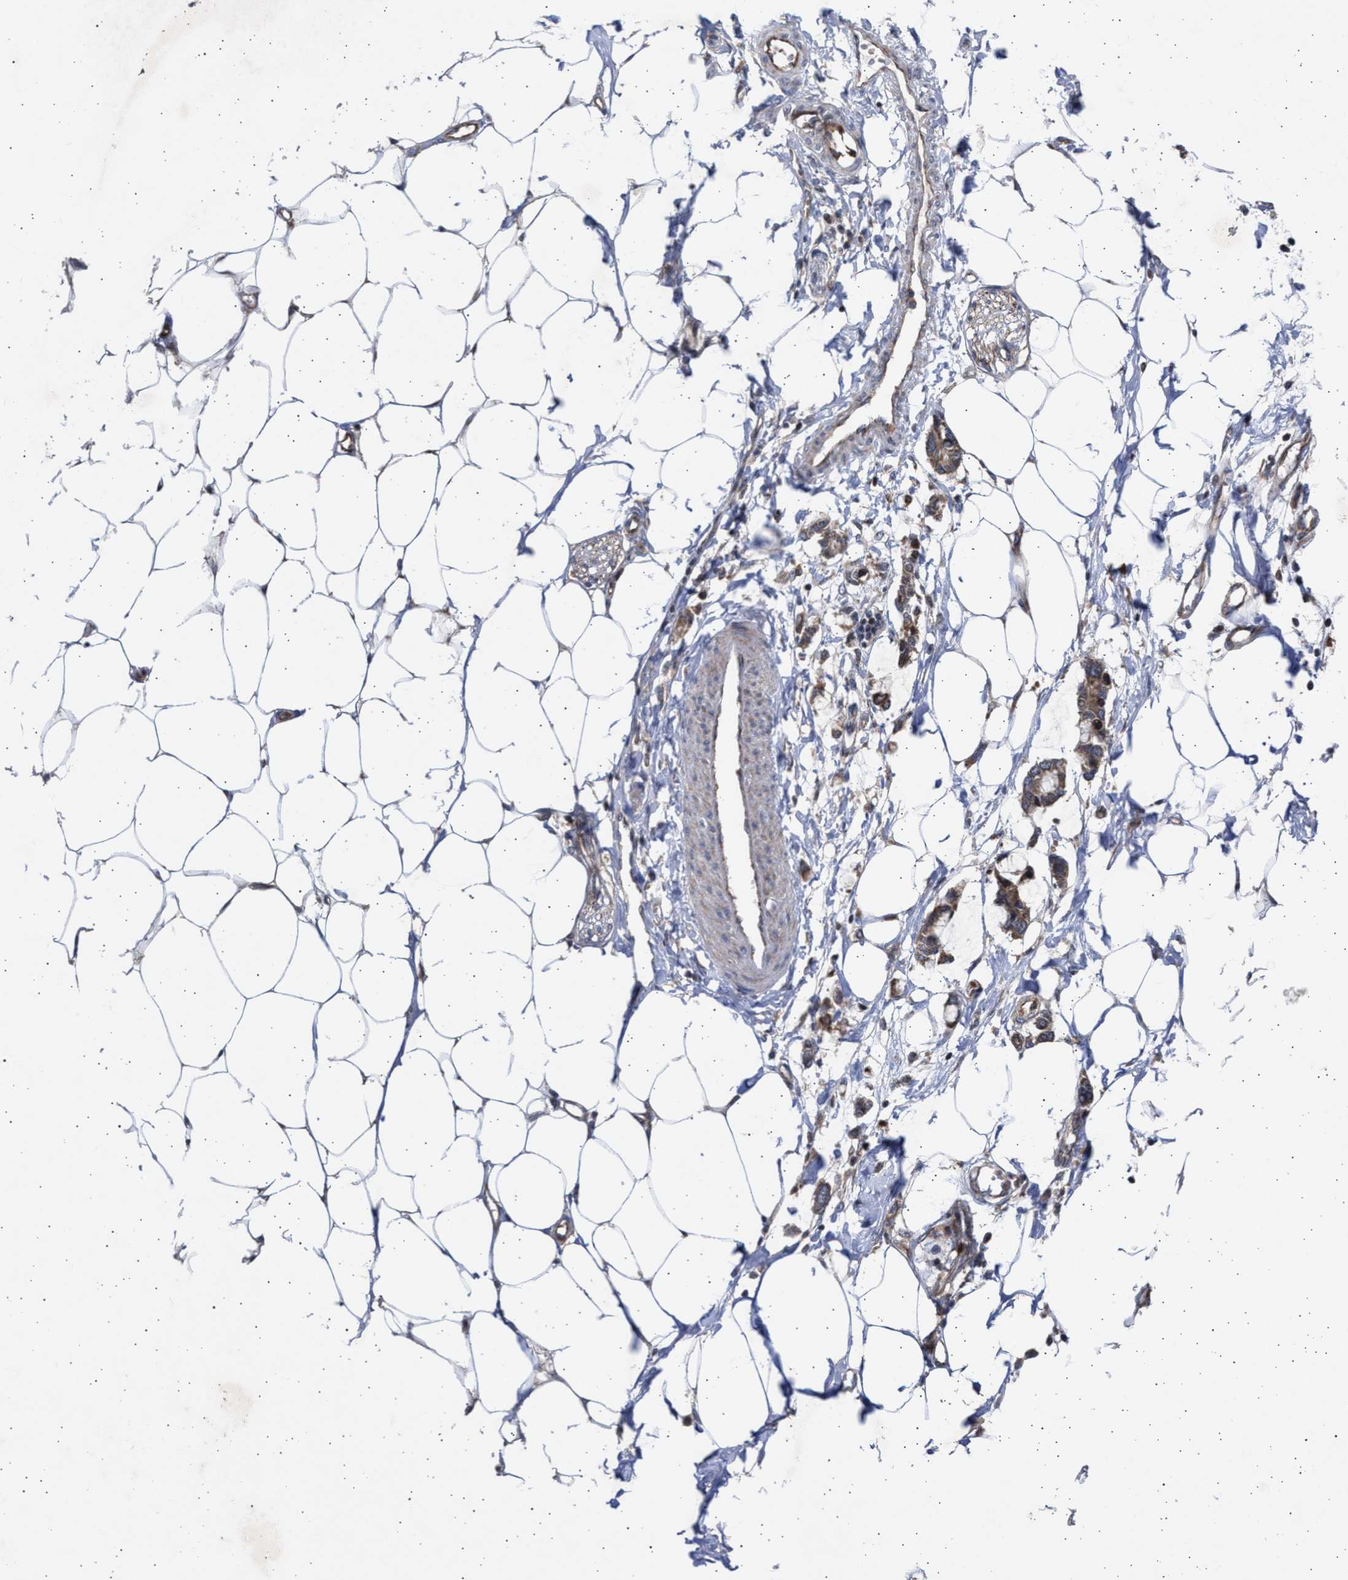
{"staining": {"intensity": "negative", "quantity": "none", "location": "none"}, "tissue": "adipose tissue", "cell_type": "Adipocytes", "image_type": "normal", "snomed": [{"axis": "morphology", "description": "Normal tissue, NOS"}, {"axis": "morphology", "description": "Adenocarcinoma, NOS"}, {"axis": "topography", "description": "Colon"}, {"axis": "topography", "description": "Peripheral nerve tissue"}], "caption": "IHC of normal adipose tissue demonstrates no positivity in adipocytes. (DAB immunohistochemistry (IHC) visualized using brightfield microscopy, high magnification).", "gene": "TTC19", "patient": {"sex": "male", "age": 14}}